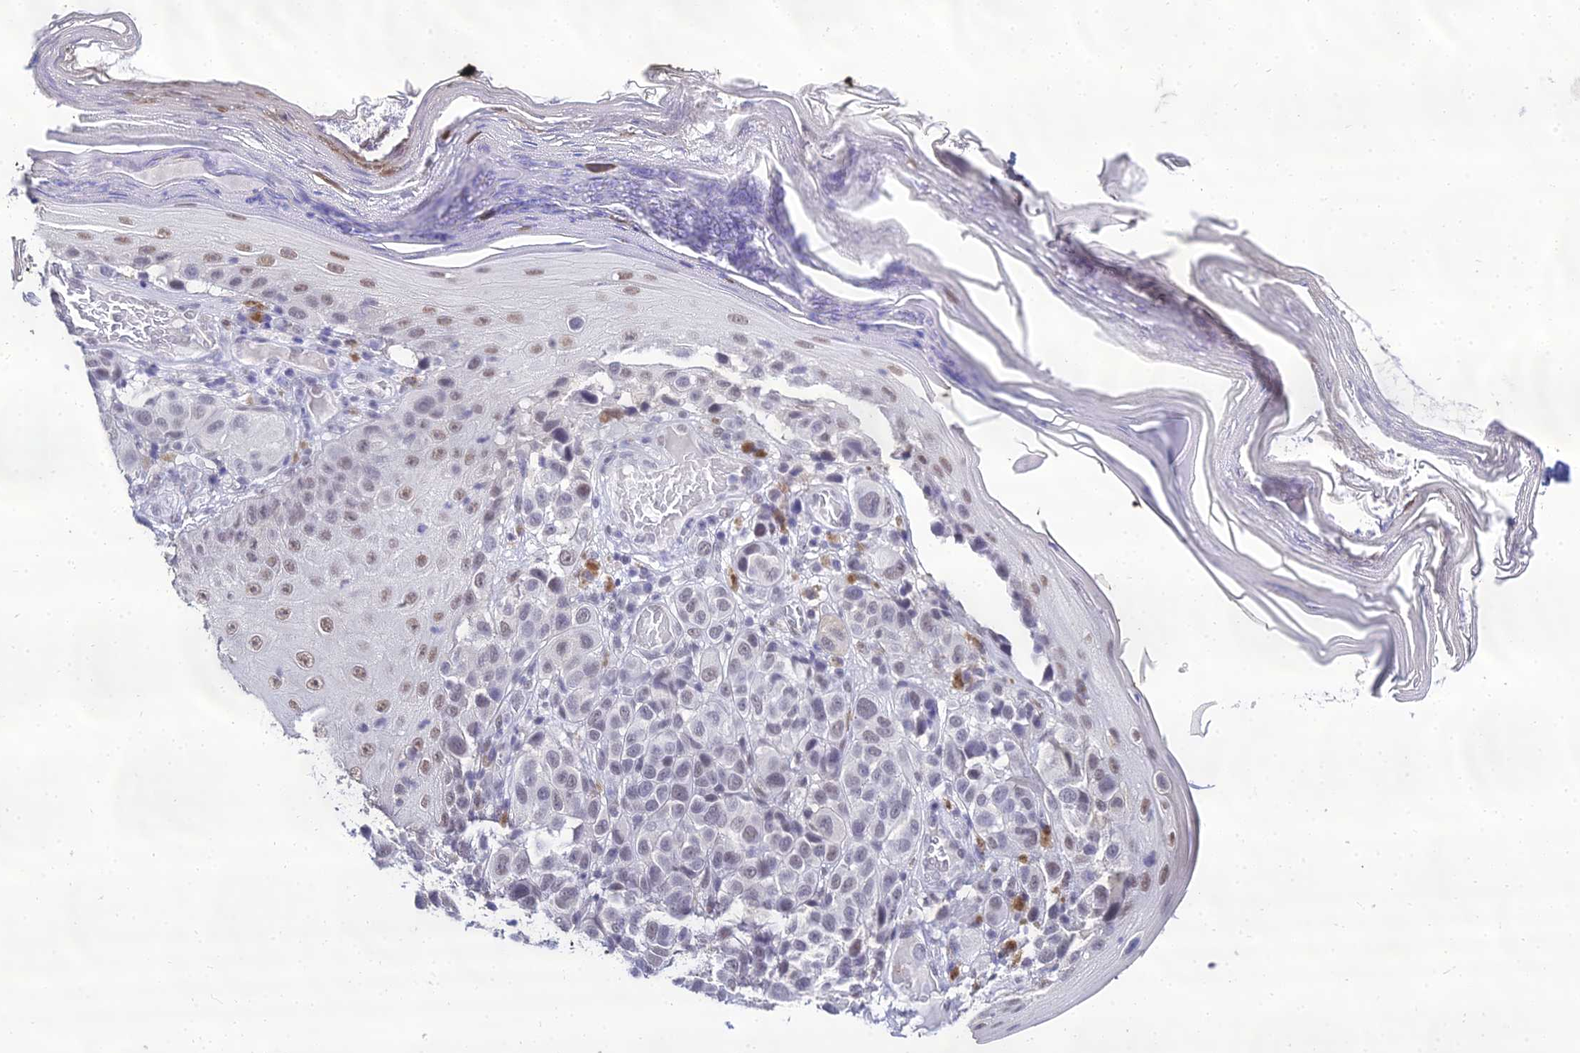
{"staining": {"intensity": "weak", "quantity": "<25%", "location": "nuclear"}, "tissue": "melanoma", "cell_type": "Tumor cells", "image_type": "cancer", "snomed": [{"axis": "morphology", "description": "Malignant melanoma, NOS"}, {"axis": "topography", "description": "Skin"}], "caption": "Melanoma stained for a protein using IHC reveals no positivity tumor cells.", "gene": "PPP4R2", "patient": {"sex": "male", "age": 38}}